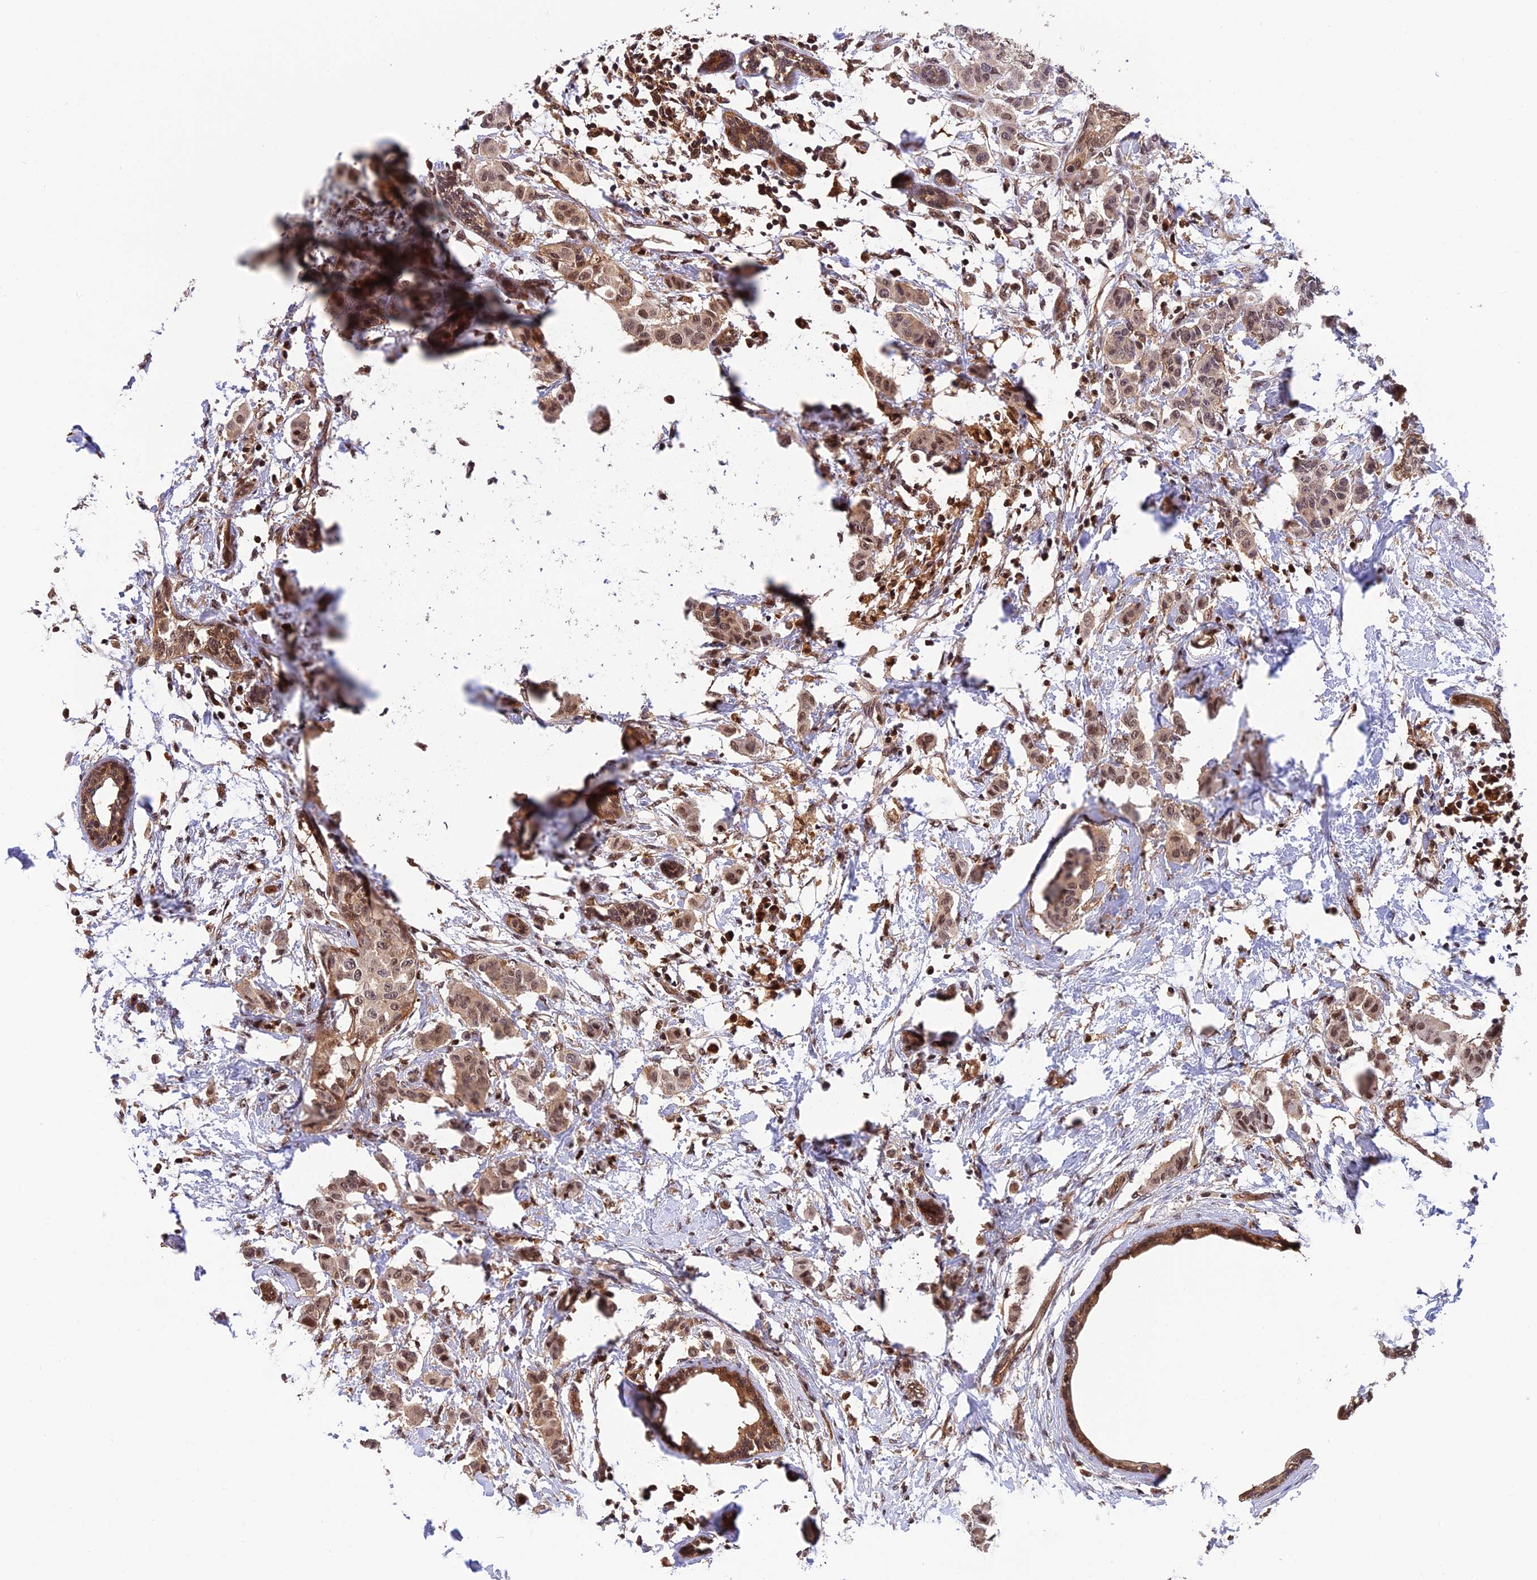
{"staining": {"intensity": "moderate", "quantity": ">75%", "location": "cytoplasmic/membranous,nuclear"}, "tissue": "breast cancer", "cell_type": "Tumor cells", "image_type": "cancer", "snomed": [{"axis": "morphology", "description": "Duct carcinoma"}, {"axis": "topography", "description": "Breast"}], "caption": "Protein expression by immunohistochemistry reveals moderate cytoplasmic/membranous and nuclear expression in about >75% of tumor cells in breast infiltrating ductal carcinoma.", "gene": "PSMB3", "patient": {"sex": "female", "age": 40}}